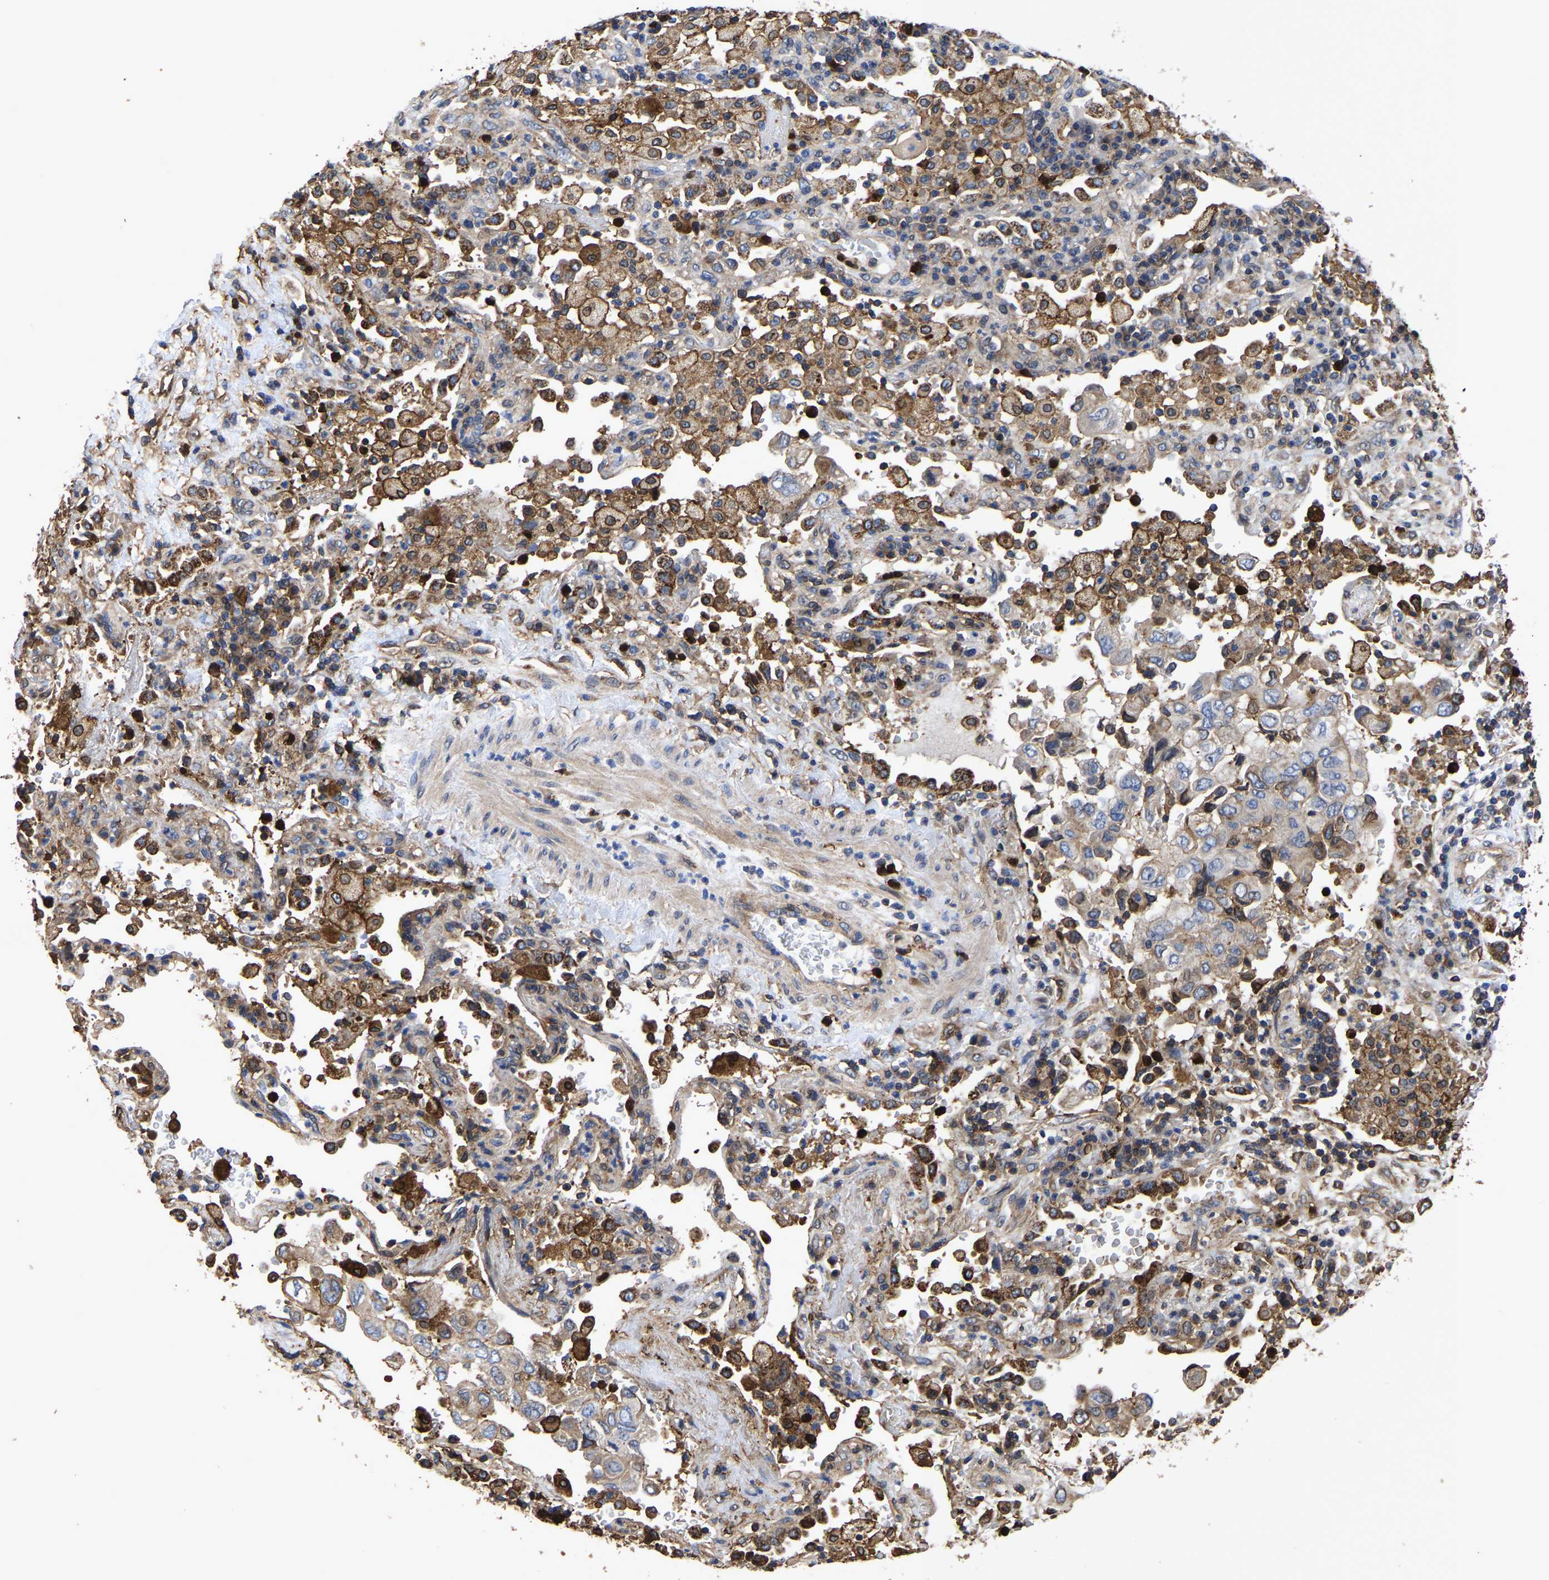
{"staining": {"intensity": "negative", "quantity": "none", "location": "none"}, "tissue": "lung cancer", "cell_type": "Tumor cells", "image_type": "cancer", "snomed": [{"axis": "morphology", "description": "Adenocarcinoma, NOS"}, {"axis": "topography", "description": "Lung"}], "caption": "Lung cancer (adenocarcinoma) was stained to show a protein in brown. There is no significant positivity in tumor cells.", "gene": "LIF", "patient": {"sex": "male", "age": 64}}